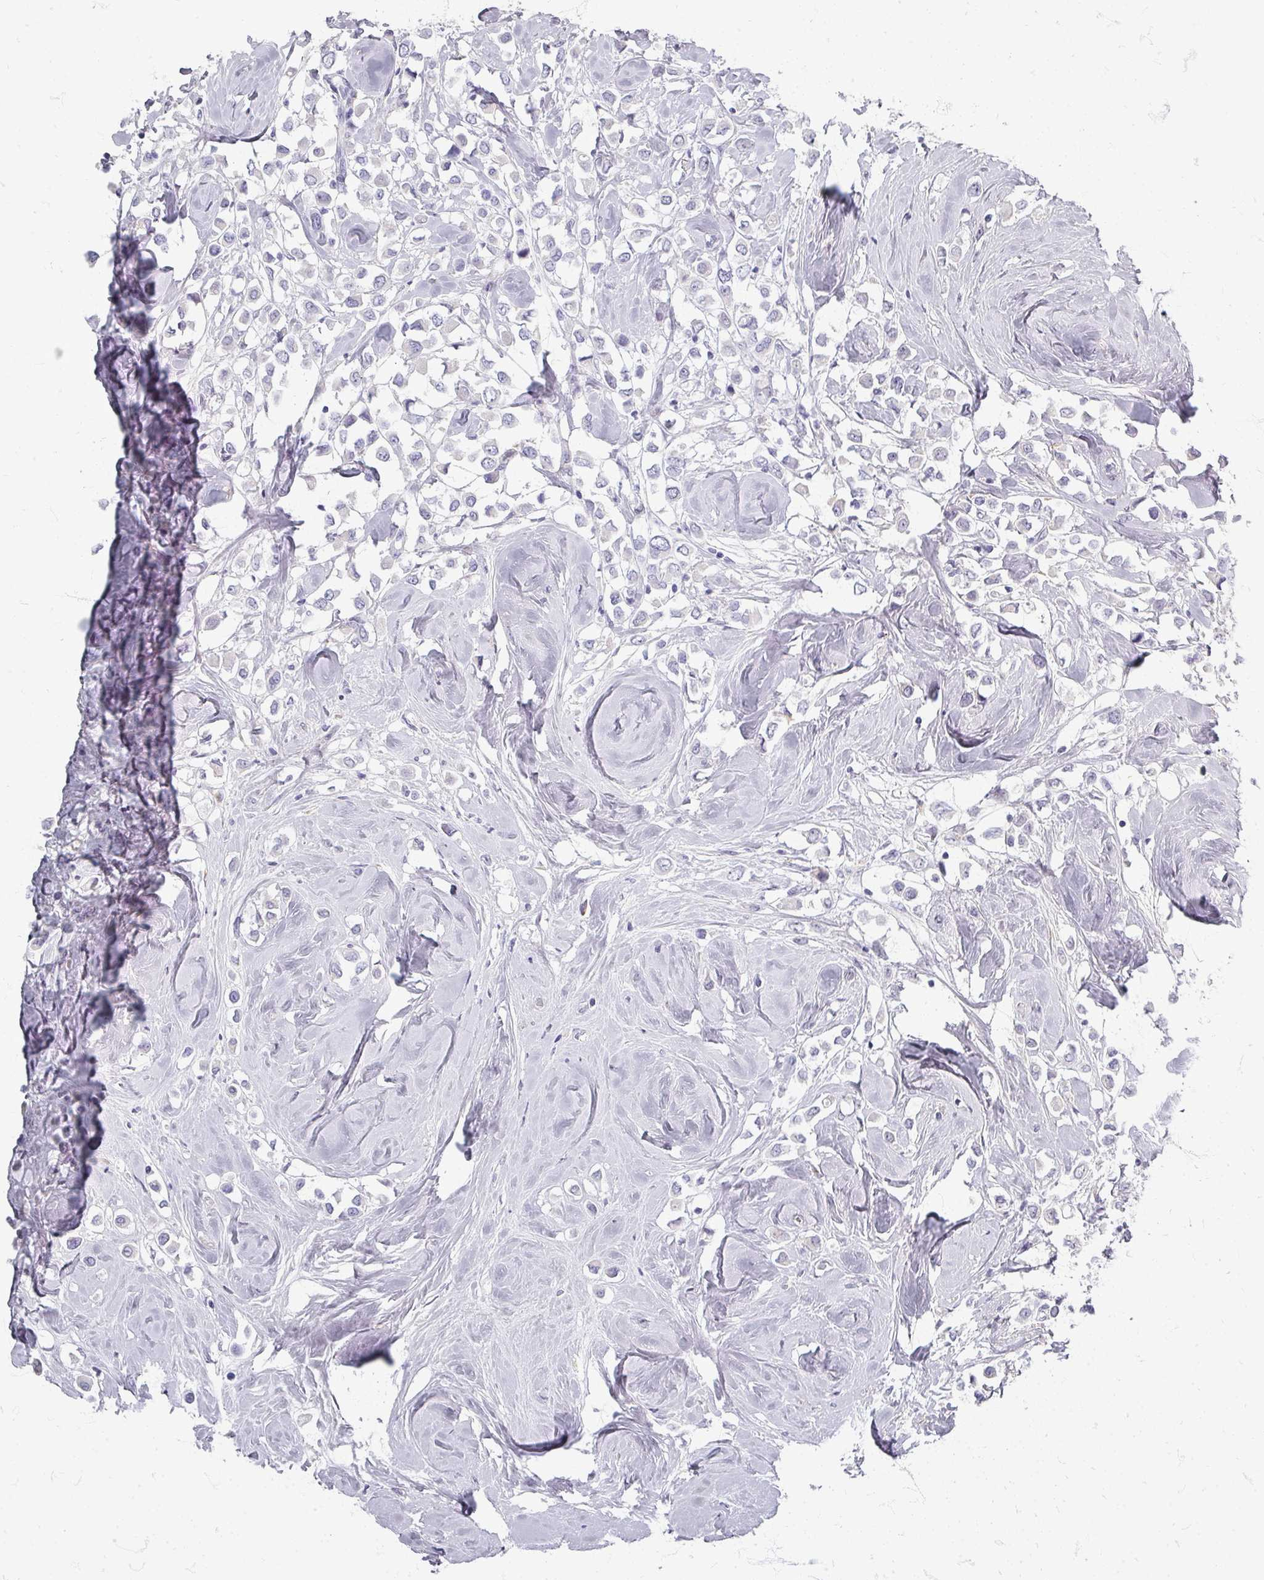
{"staining": {"intensity": "negative", "quantity": "none", "location": "none"}, "tissue": "breast cancer", "cell_type": "Tumor cells", "image_type": "cancer", "snomed": [{"axis": "morphology", "description": "Duct carcinoma"}, {"axis": "topography", "description": "Breast"}], "caption": "This is an IHC photomicrograph of intraductal carcinoma (breast). There is no positivity in tumor cells.", "gene": "ZNF878", "patient": {"sex": "female", "age": 61}}